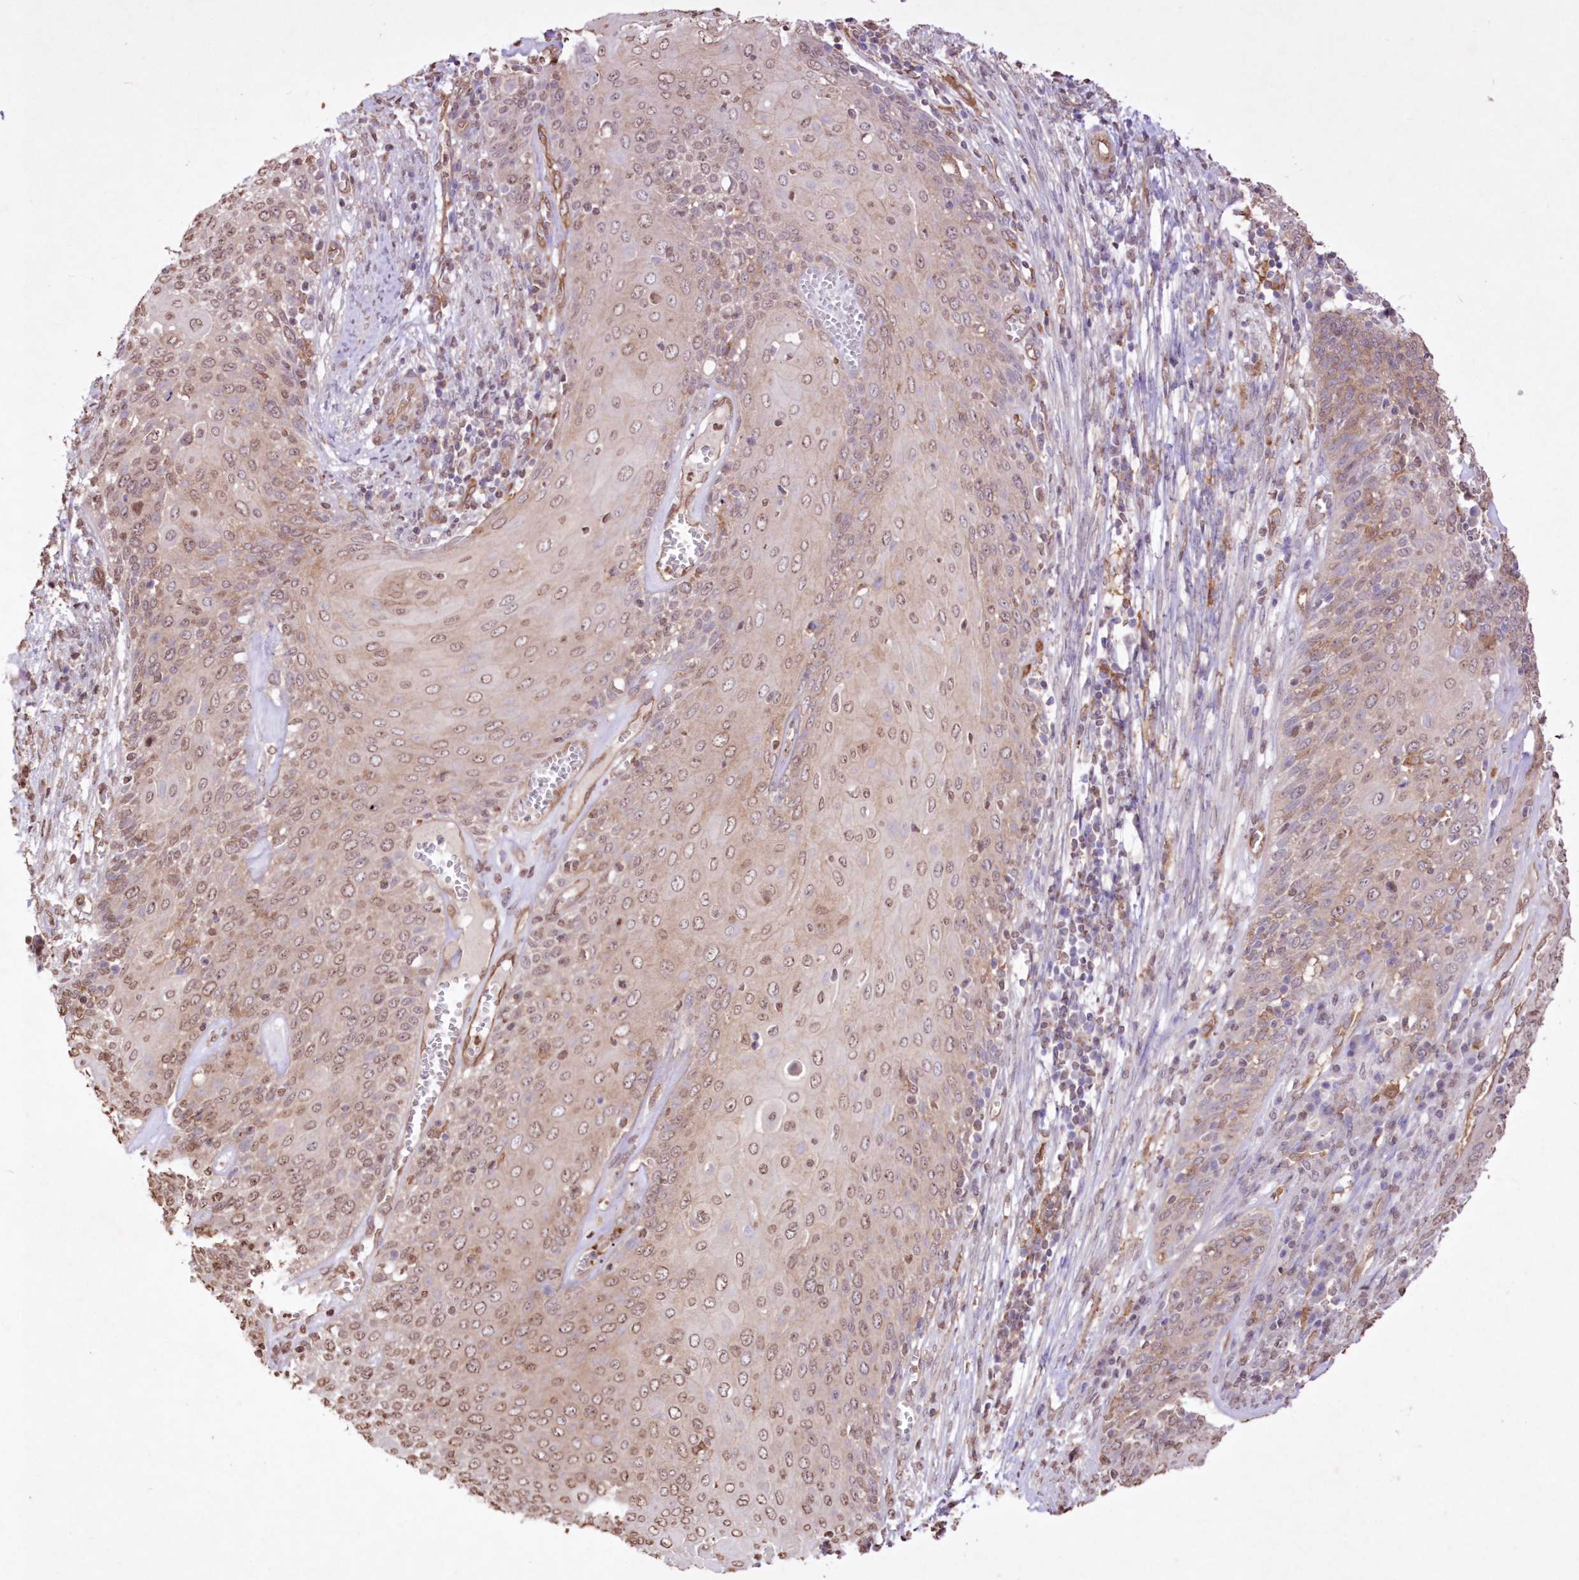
{"staining": {"intensity": "weak", "quantity": ">75%", "location": "cytoplasmic/membranous,nuclear"}, "tissue": "cervical cancer", "cell_type": "Tumor cells", "image_type": "cancer", "snomed": [{"axis": "morphology", "description": "Squamous cell carcinoma, NOS"}, {"axis": "topography", "description": "Cervix"}], "caption": "Immunohistochemical staining of cervical squamous cell carcinoma demonstrates low levels of weak cytoplasmic/membranous and nuclear positivity in about >75% of tumor cells. The staining was performed using DAB (3,3'-diaminobenzidine), with brown indicating positive protein expression. Nuclei are stained blue with hematoxylin.", "gene": "FCHO2", "patient": {"sex": "female", "age": 39}}